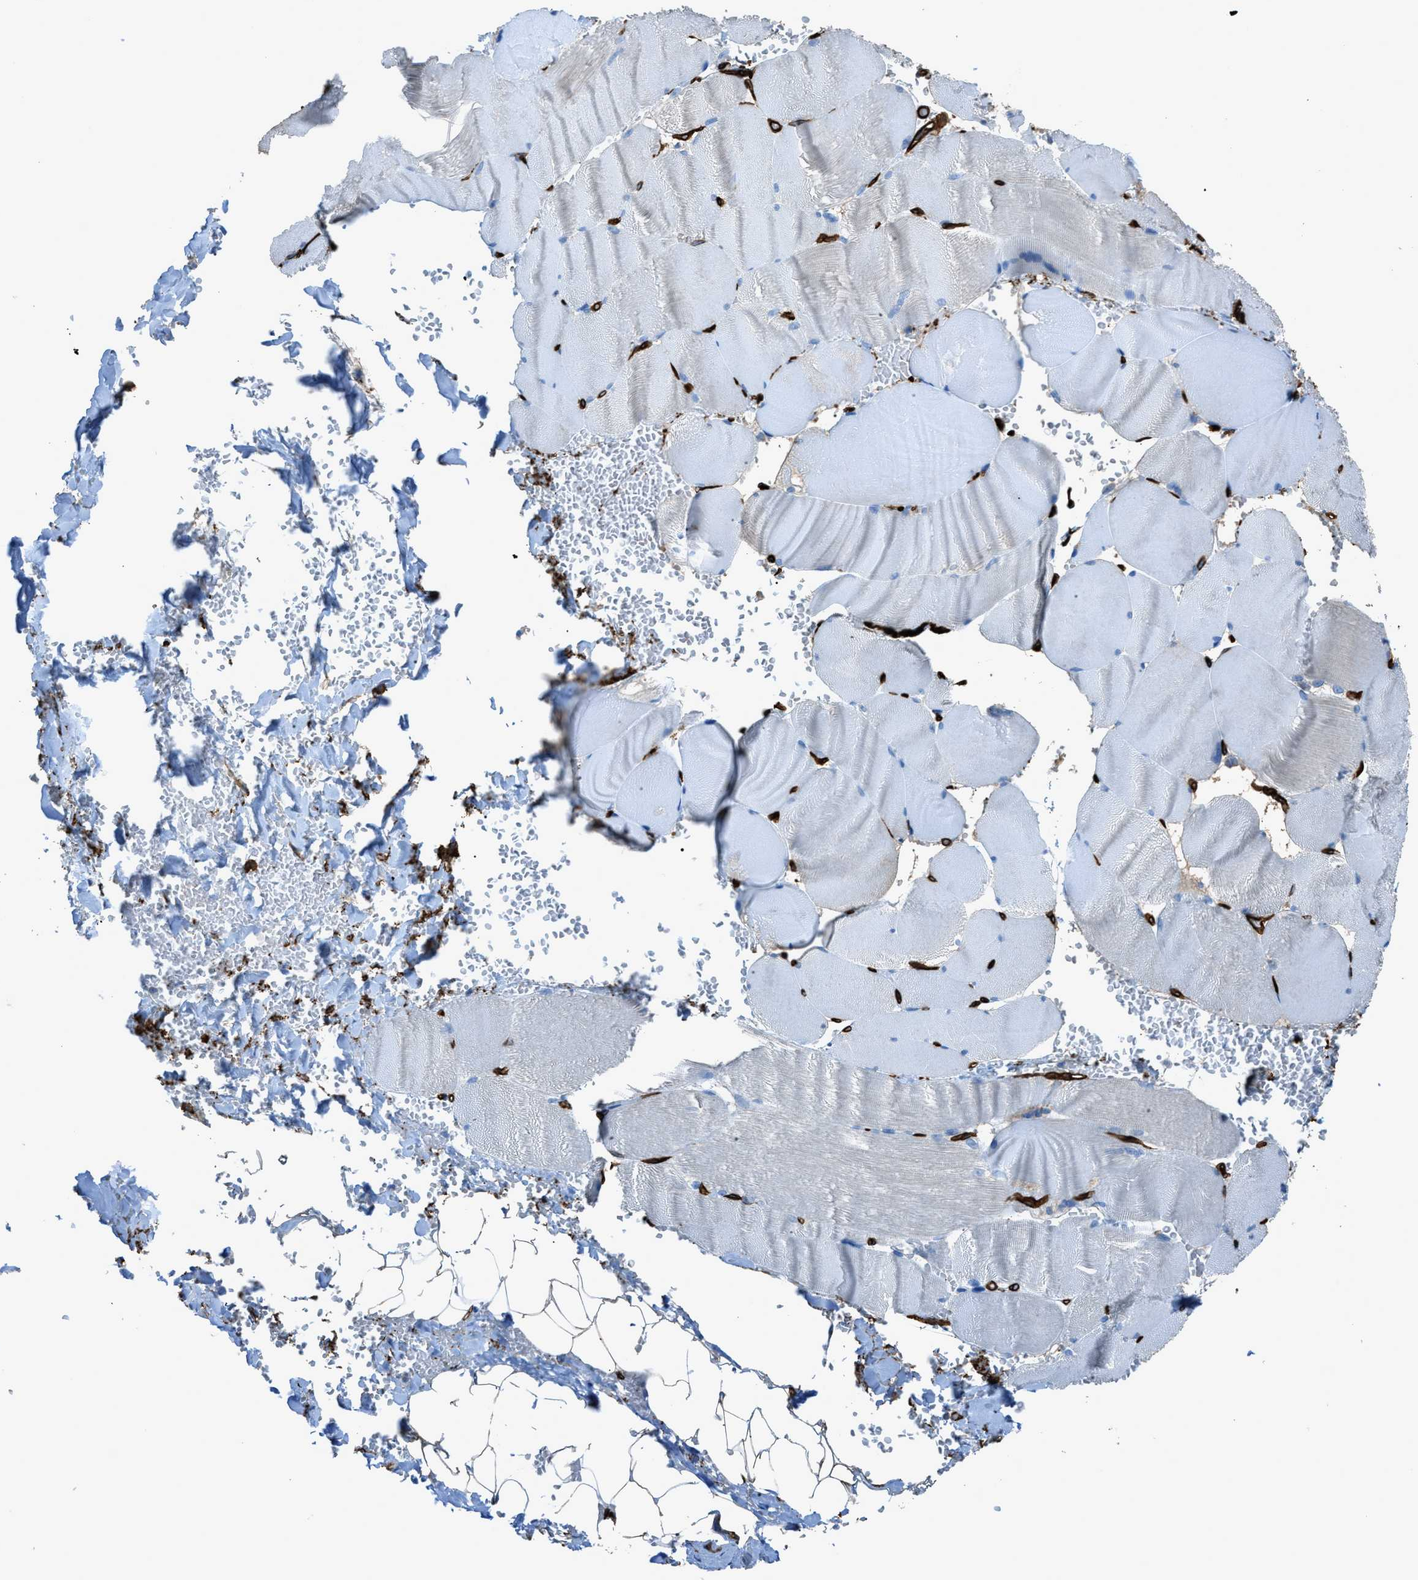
{"staining": {"intensity": "weak", "quantity": "<25%", "location": "cytoplasmic/membranous"}, "tissue": "skeletal muscle", "cell_type": "Myocytes", "image_type": "normal", "snomed": [{"axis": "morphology", "description": "Normal tissue, NOS"}, {"axis": "topography", "description": "Skin"}, {"axis": "topography", "description": "Skeletal muscle"}], "caption": "Protein analysis of unremarkable skeletal muscle reveals no significant expression in myocytes. (Stains: DAB (3,3'-diaminobenzidine) IHC with hematoxylin counter stain, Microscopy: brightfield microscopy at high magnification).", "gene": "SLC22A15", "patient": {"sex": "male", "age": 83}}